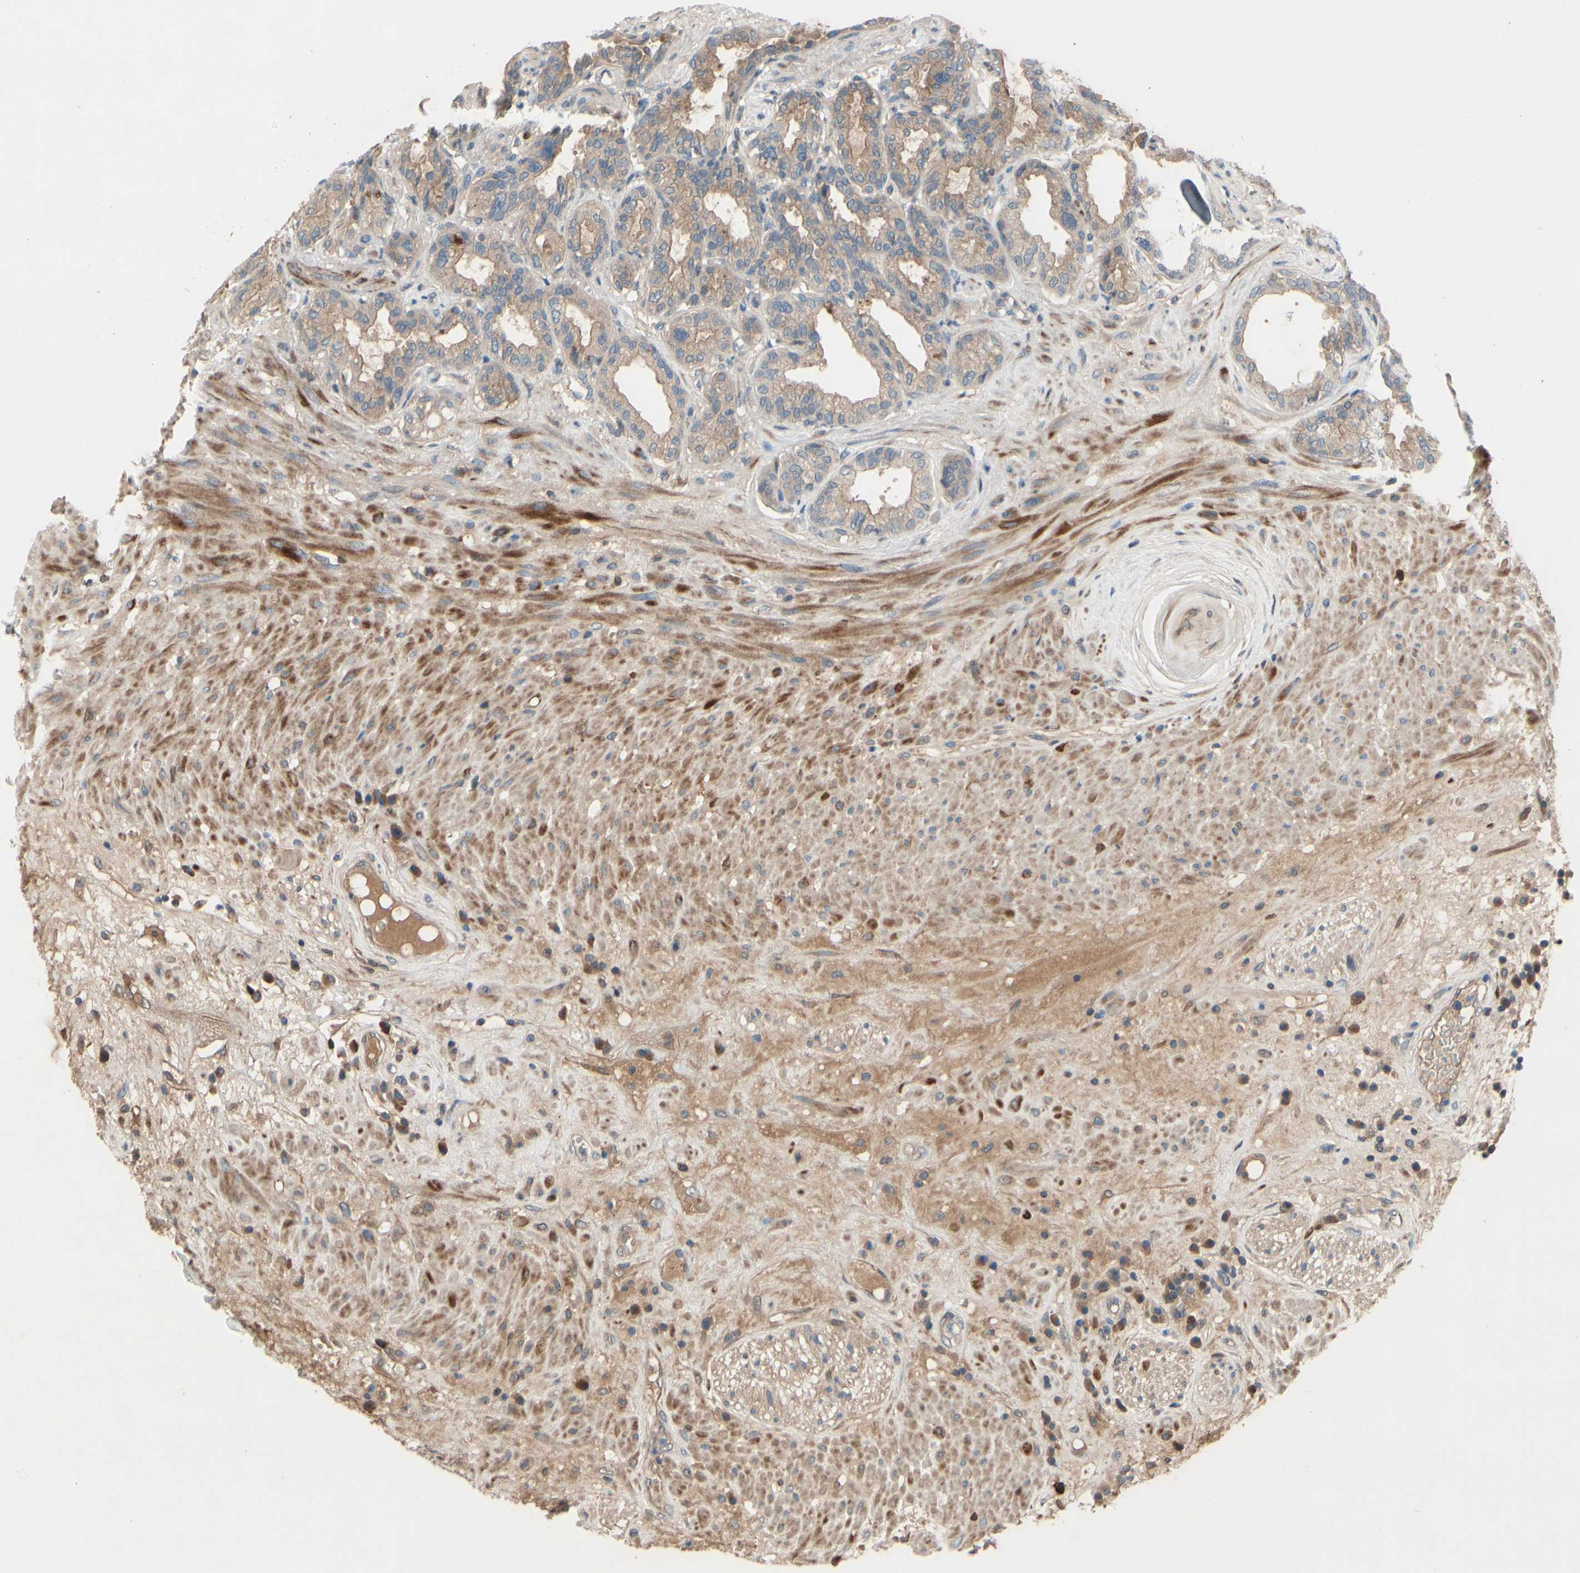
{"staining": {"intensity": "weak", "quantity": ">75%", "location": "cytoplasmic/membranous"}, "tissue": "seminal vesicle", "cell_type": "Glandular cells", "image_type": "normal", "snomed": [{"axis": "morphology", "description": "Normal tissue, NOS"}, {"axis": "topography", "description": "Seminal veicle"}], "caption": "A high-resolution image shows immunohistochemistry (IHC) staining of benign seminal vesicle, which demonstrates weak cytoplasmic/membranous expression in approximately >75% of glandular cells.", "gene": "ICAM5", "patient": {"sex": "male", "age": 61}}